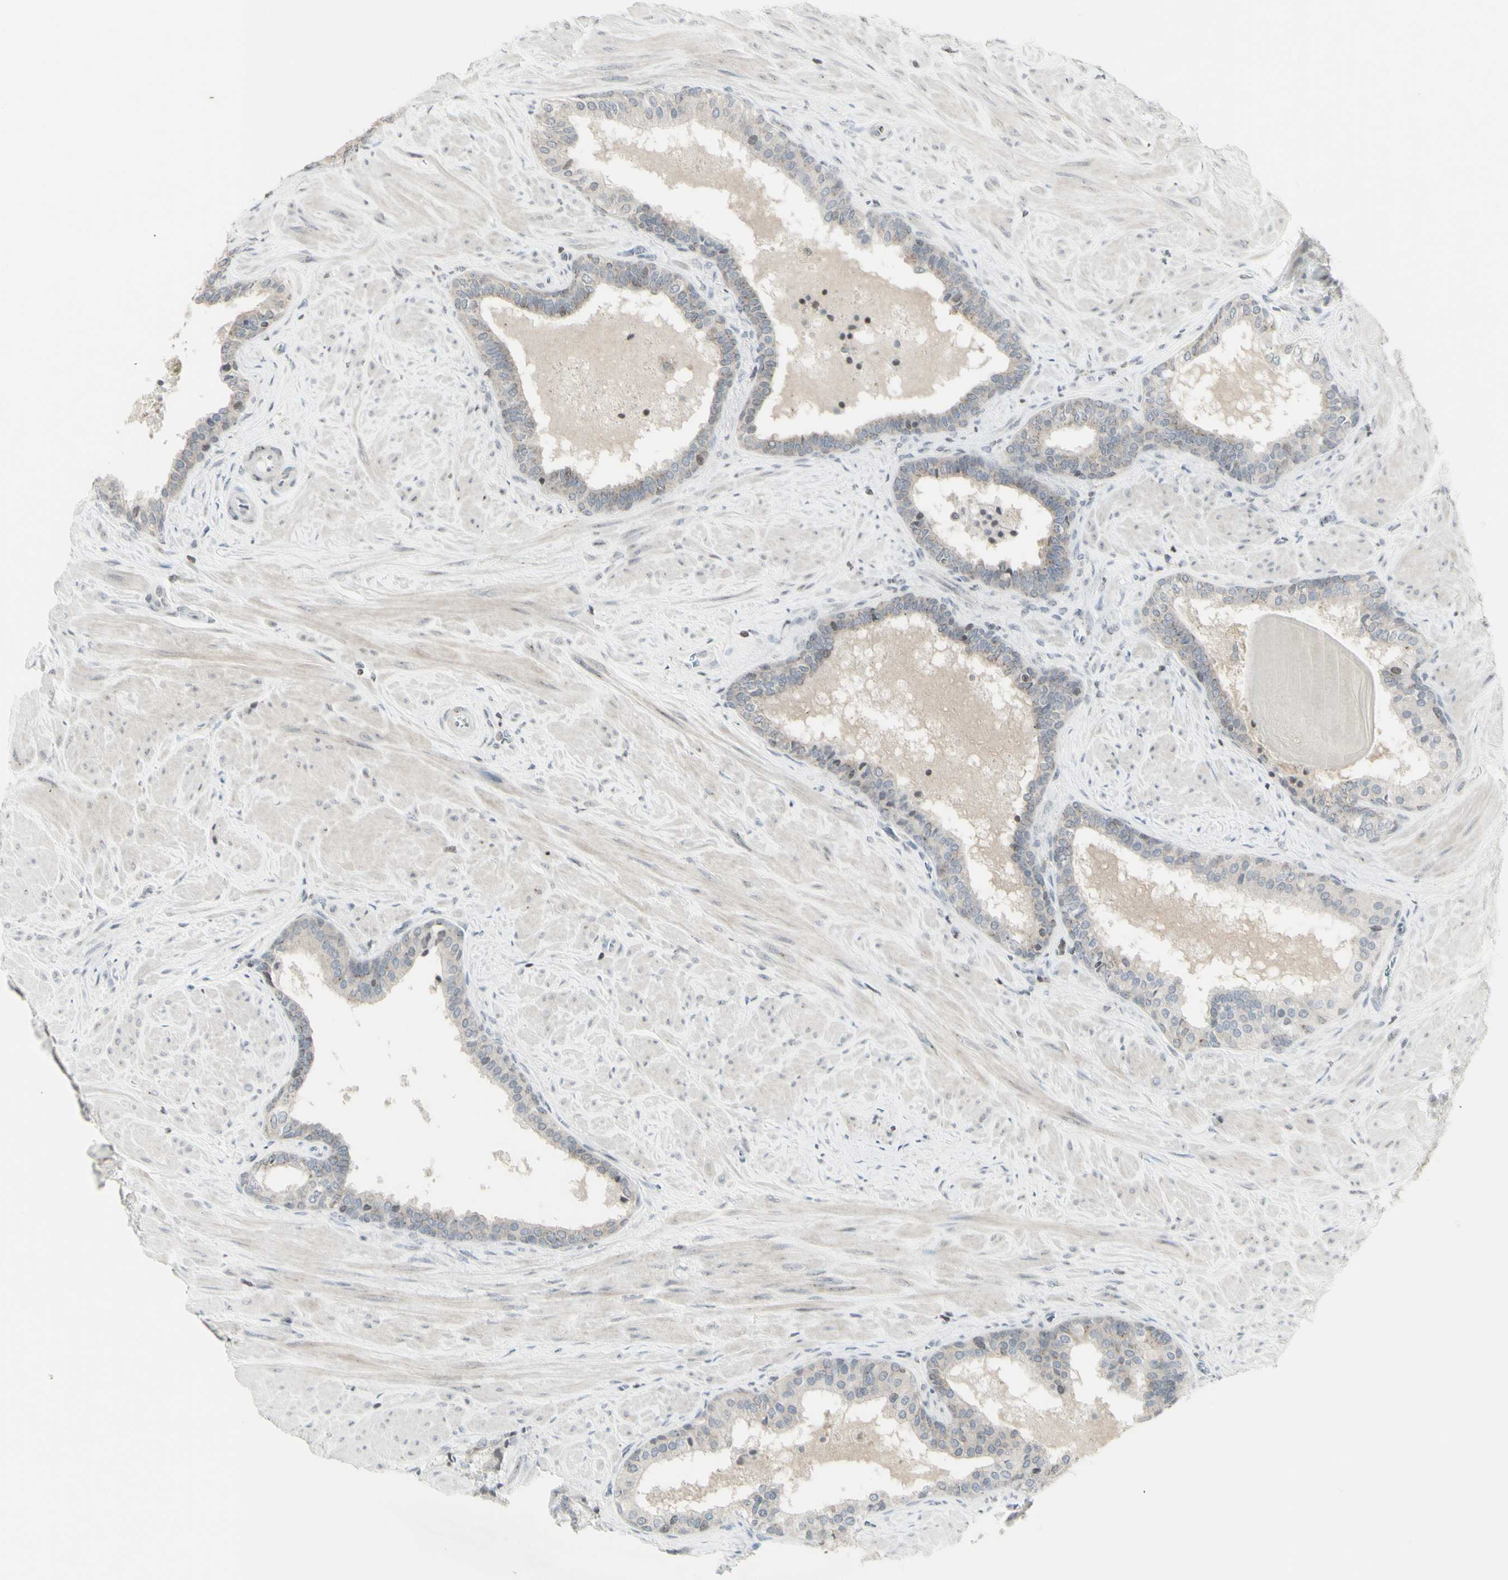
{"staining": {"intensity": "negative", "quantity": "none", "location": "none"}, "tissue": "prostate cancer", "cell_type": "Tumor cells", "image_type": "cancer", "snomed": [{"axis": "morphology", "description": "Adenocarcinoma, Low grade"}, {"axis": "topography", "description": "Prostate"}], "caption": "An image of human prostate cancer is negative for staining in tumor cells. (Stains: DAB (3,3'-diaminobenzidine) immunohistochemistry (IHC) with hematoxylin counter stain, Microscopy: brightfield microscopy at high magnification).", "gene": "MUC5AC", "patient": {"sex": "male", "age": 60}}